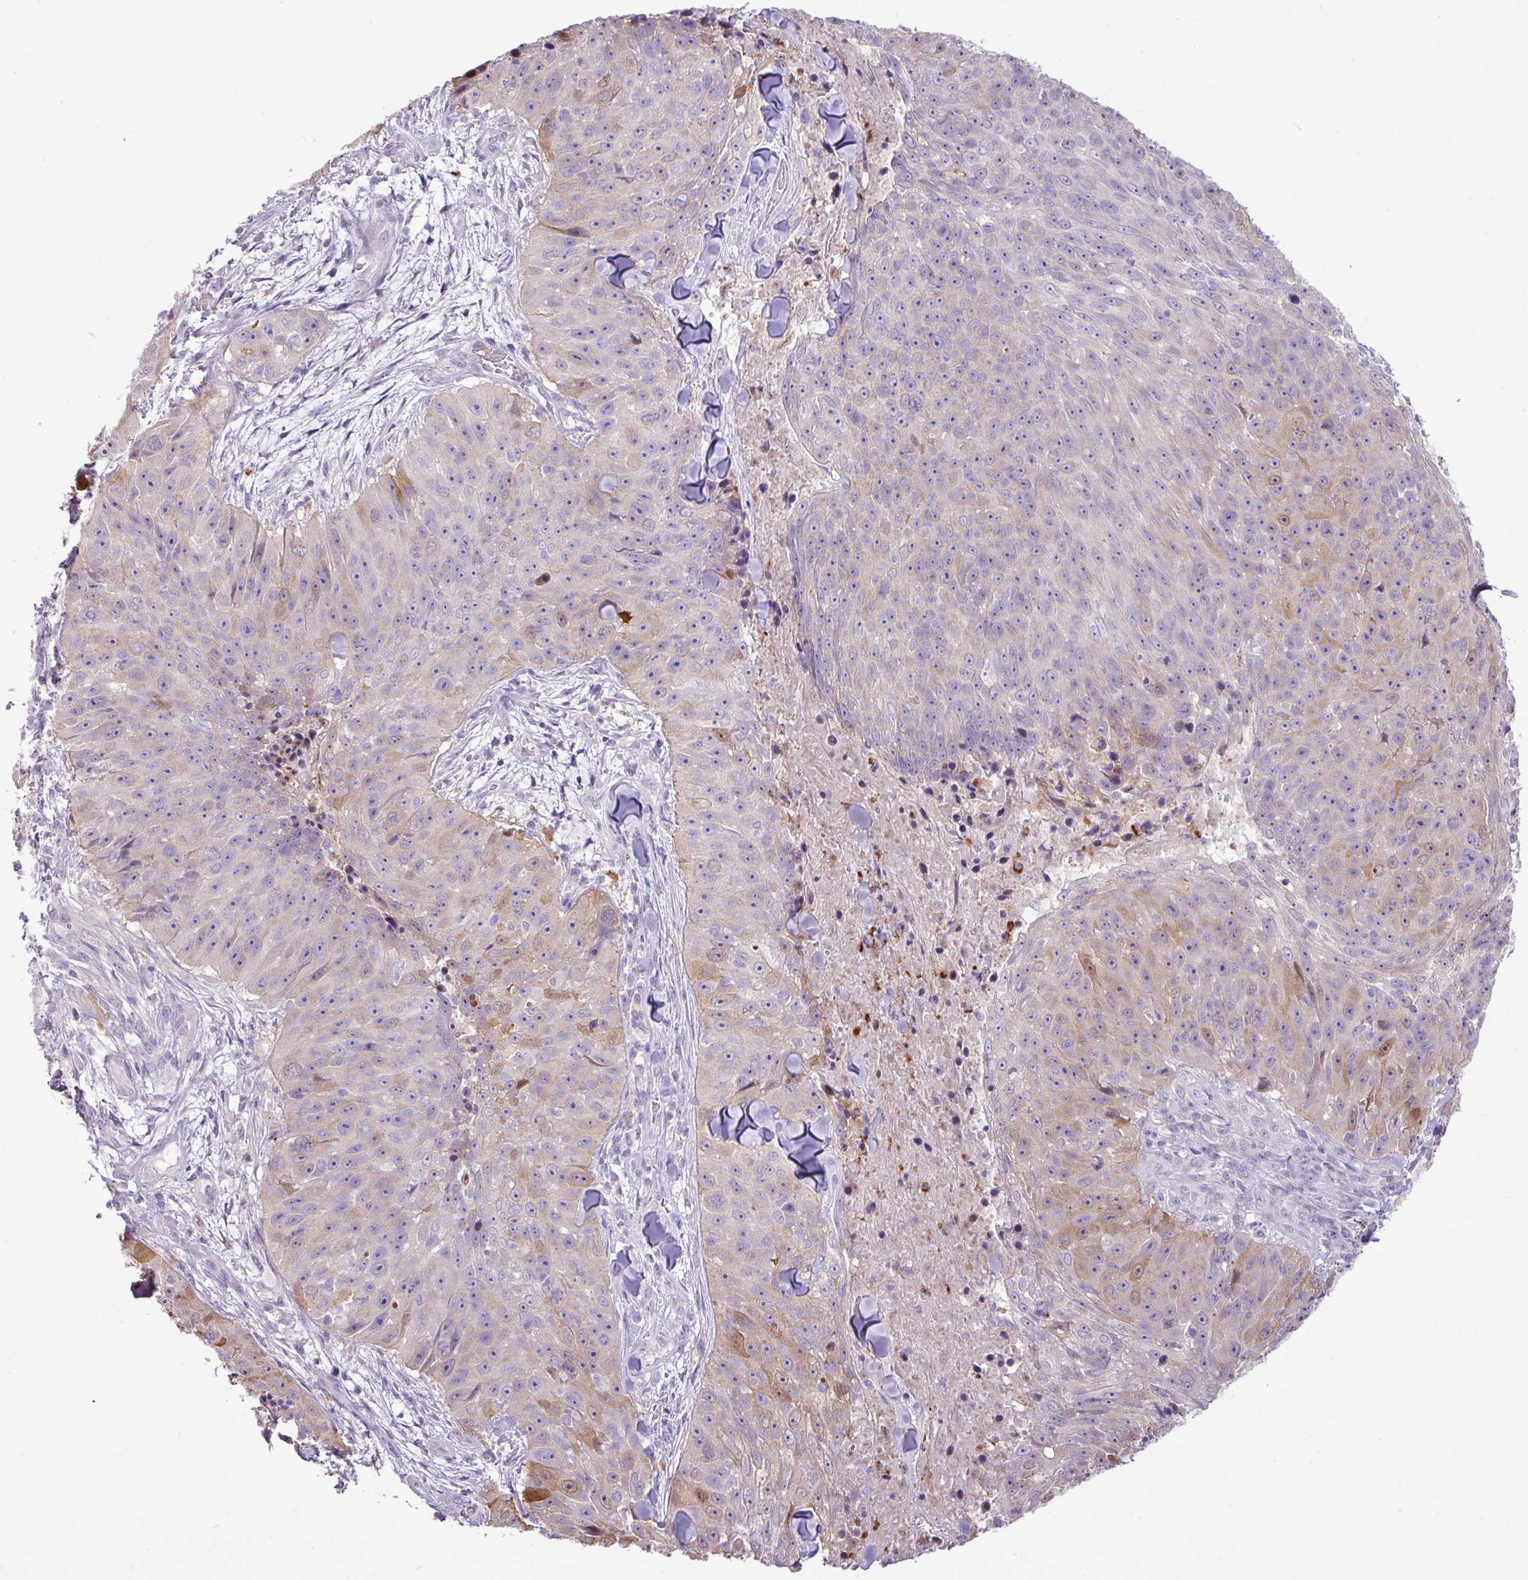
{"staining": {"intensity": "weak", "quantity": "25%-75%", "location": "cytoplasmic/membranous"}, "tissue": "skin cancer", "cell_type": "Tumor cells", "image_type": "cancer", "snomed": [{"axis": "morphology", "description": "Squamous cell carcinoma, NOS"}, {"axis": "topography", "description": "Skin"}], "caption": "Tumor cells demonstrate weak cytoplasmic/membranous positivity in about 25%-75% of cells in squamous cell carcinoma (skin).", "gene": "ZSCAN5A", "patient": {"sex": "female", "age": 87}}